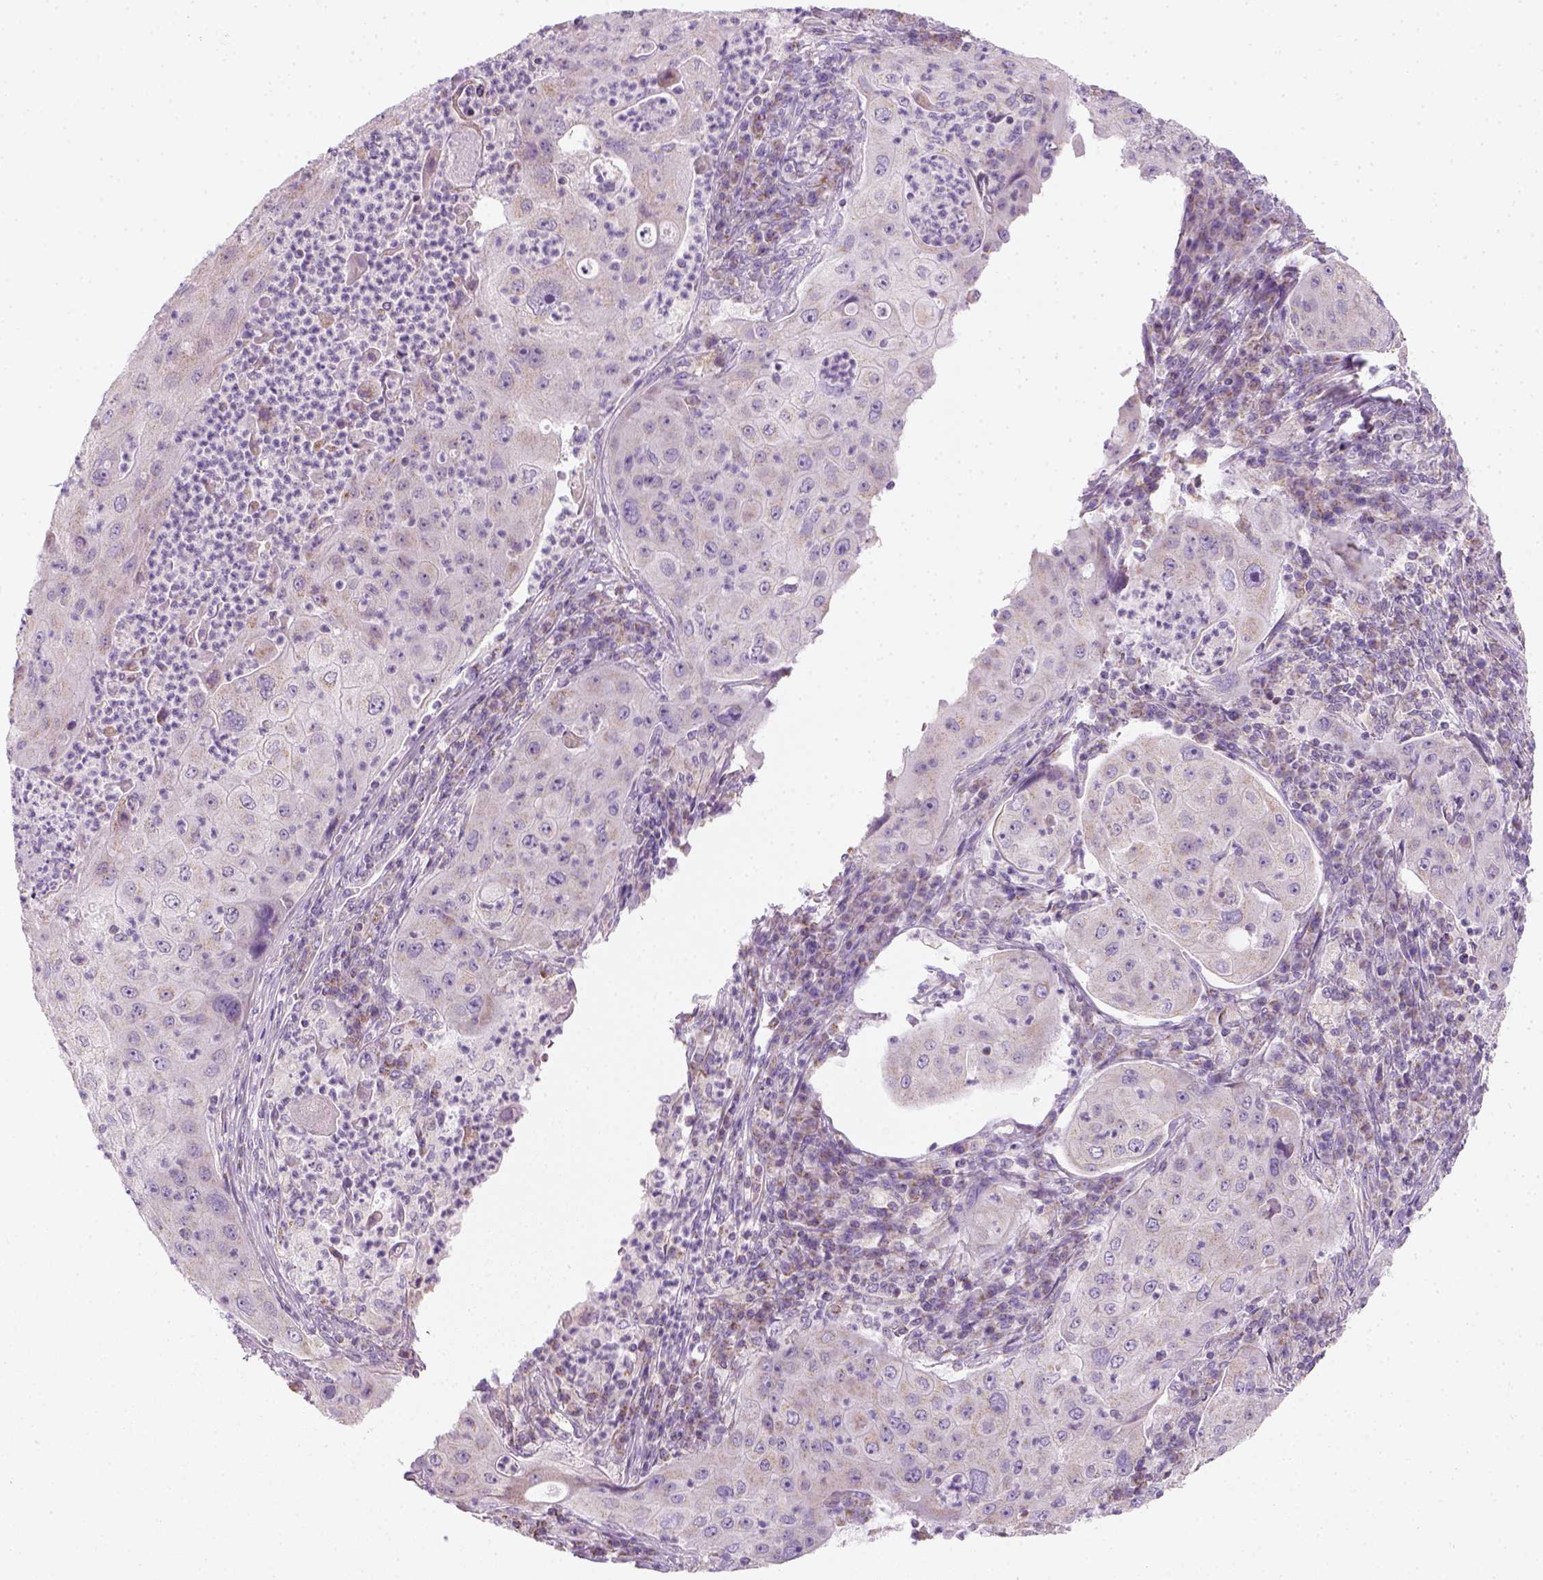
{"staining": {"intensity": "negative", "quantity": "none", "location": "none"}, "tissue": "lung cancer", "cell_type": "Tumor cells", "image_type": "cancer", "snomed": [{"axis": "morphology", "description": "Squamous cell carcinoma, NOS"}, {"axis": "topography", "description": "Lung"}], "caption": "Tumor cells show no significant protein staining in lung cancer (squamous cell carcinoma).", "gene": "AWAT2", "patient": {"sex": "female", "age": 59}}